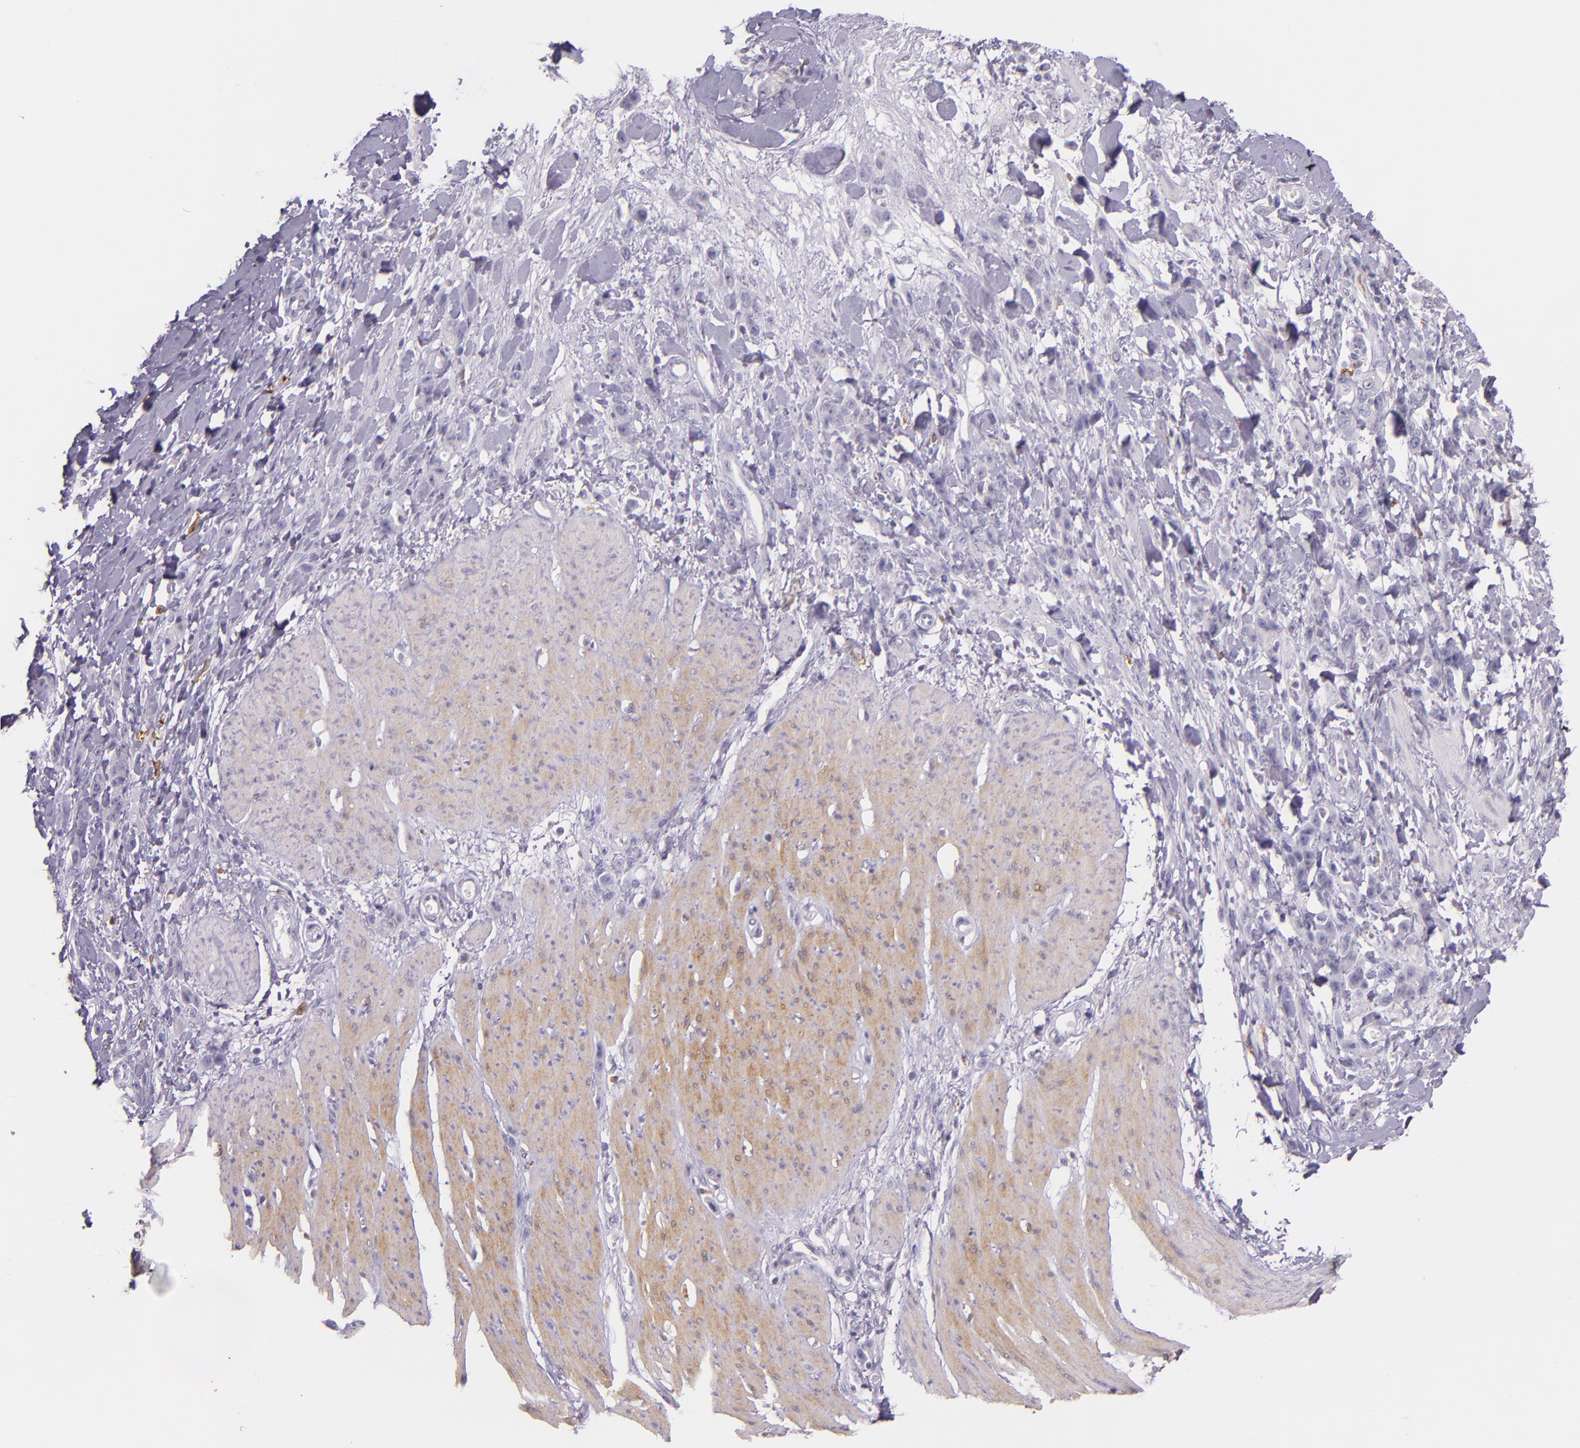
{"staining": {"intensity": "negative", "quantity": "none", "location": "none"}, "tissue": "stomach cancer", "cell_type": "Tumor cells", "image_type": "cancer", "snomed": [{"axis": "morphology", "description": "Normal tissue, NOS"}, {"axis": "morphology", "description": "Adenocarcinoma, NOS"}, {"axis": "topography", "description": "Stomach"}], "caption": "The photomicrograph demonstrates no staining of tumor cells in adenocarcinoma (stomach). (DAB (3,3'-diaminobenzidine) immunohistochemistry with hematoxylin counter stain).", "gene": "RTN1", "patient": {"sex": "male", "age": 82}}